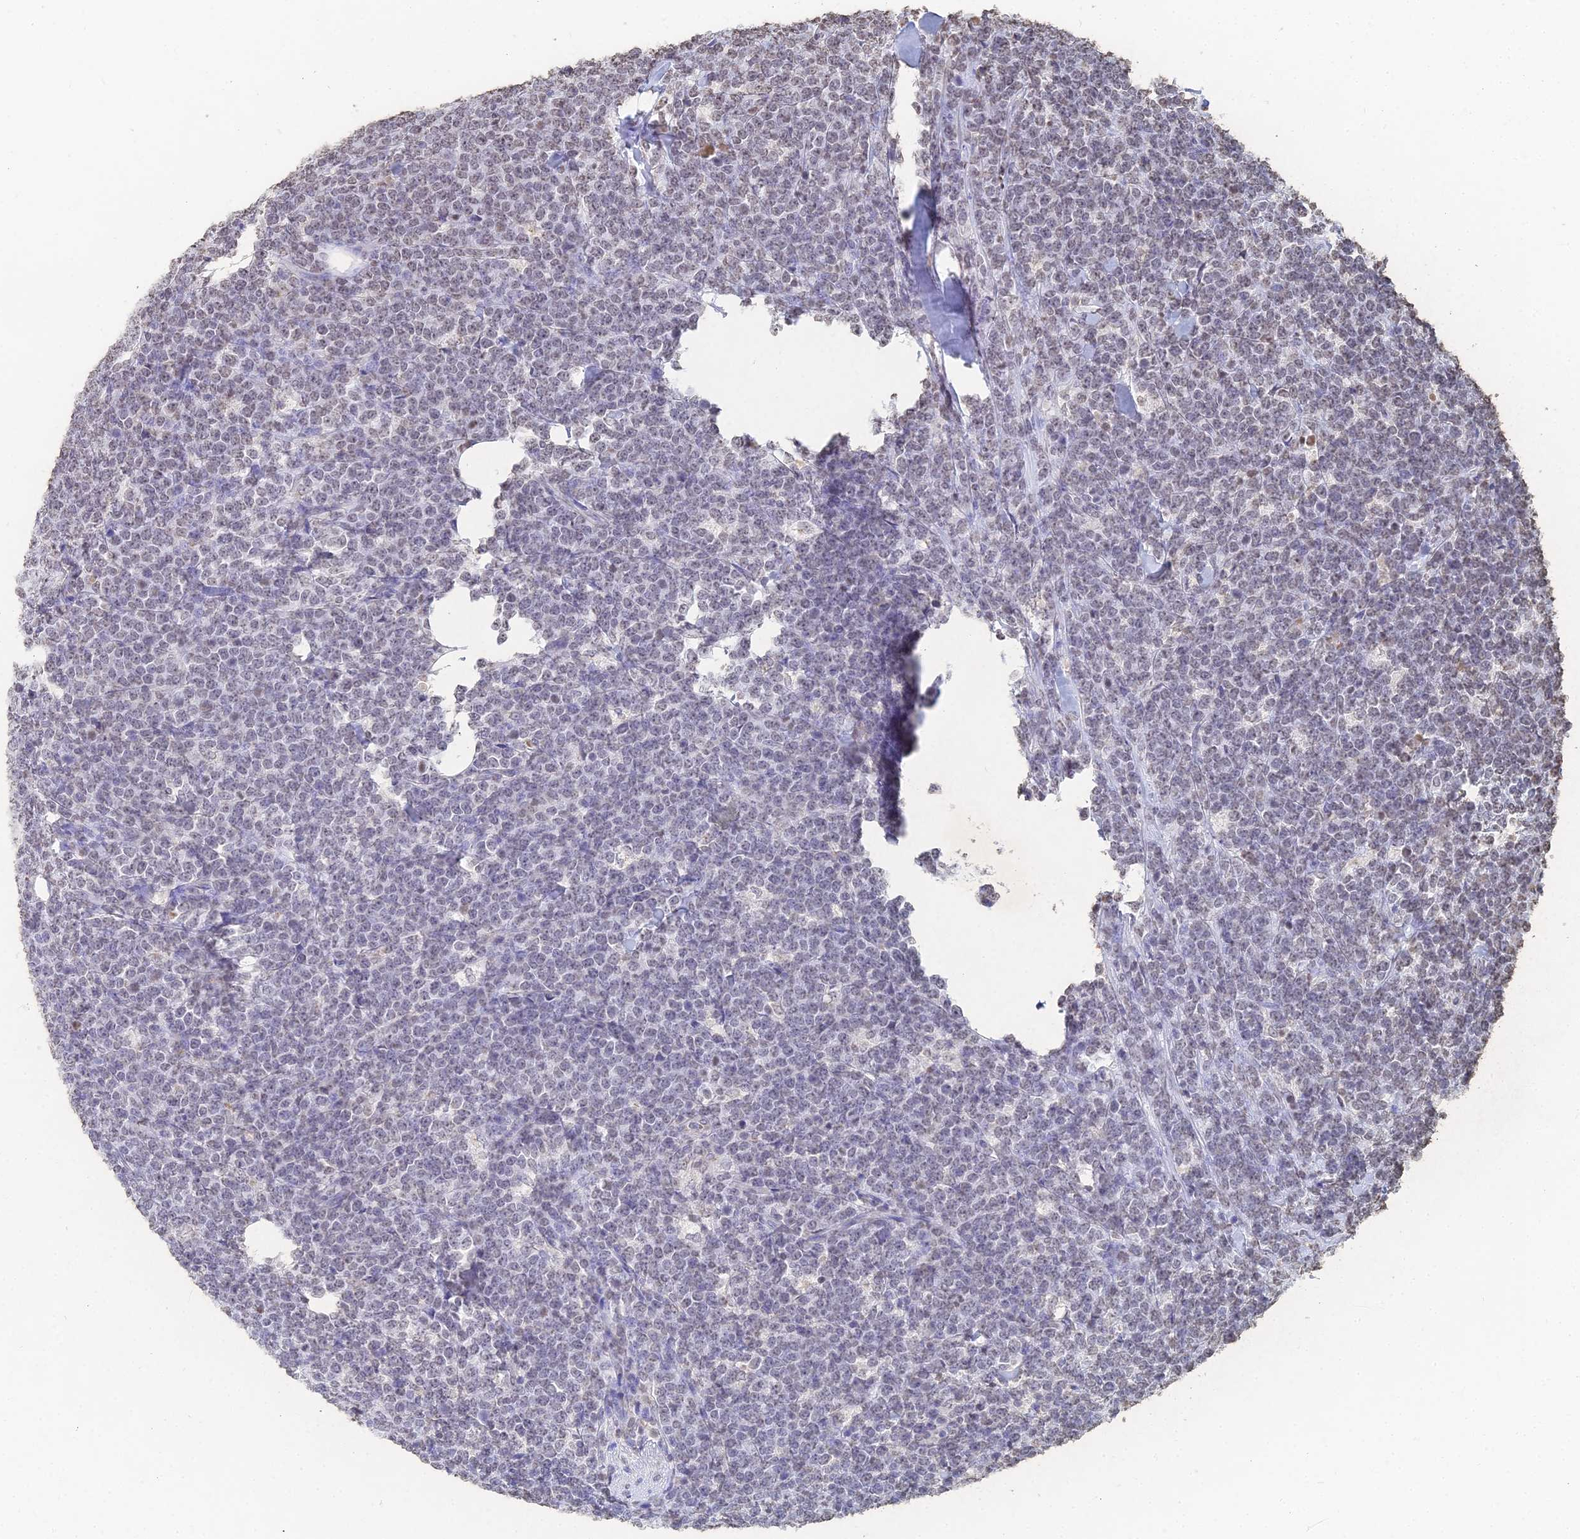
{"staining": {"intensity": "negative", "quantity": "none", "location": "none"}, "tissue": "lymphoma", "cell_type": "Tumor cells", "image_type": "cancer", "snomed": [{"axis": "morphology", "description": "Malignant lymphoma, non-Hodgkin's type, High grade"}, {"axis": "topography", "description": "Small intestine"}], "caption": "Photomicrograph shows no protein expression in tumor cells of malignant lymphoma, non-Hodgkin's type (high-grade) tissue. Brightfield microscopy of IHC stained with DAB (brown) and hematoxylin (blue), captured at high magnification.", "gene": "GBP3", "patient": {"sex": "male", "age": 8}}